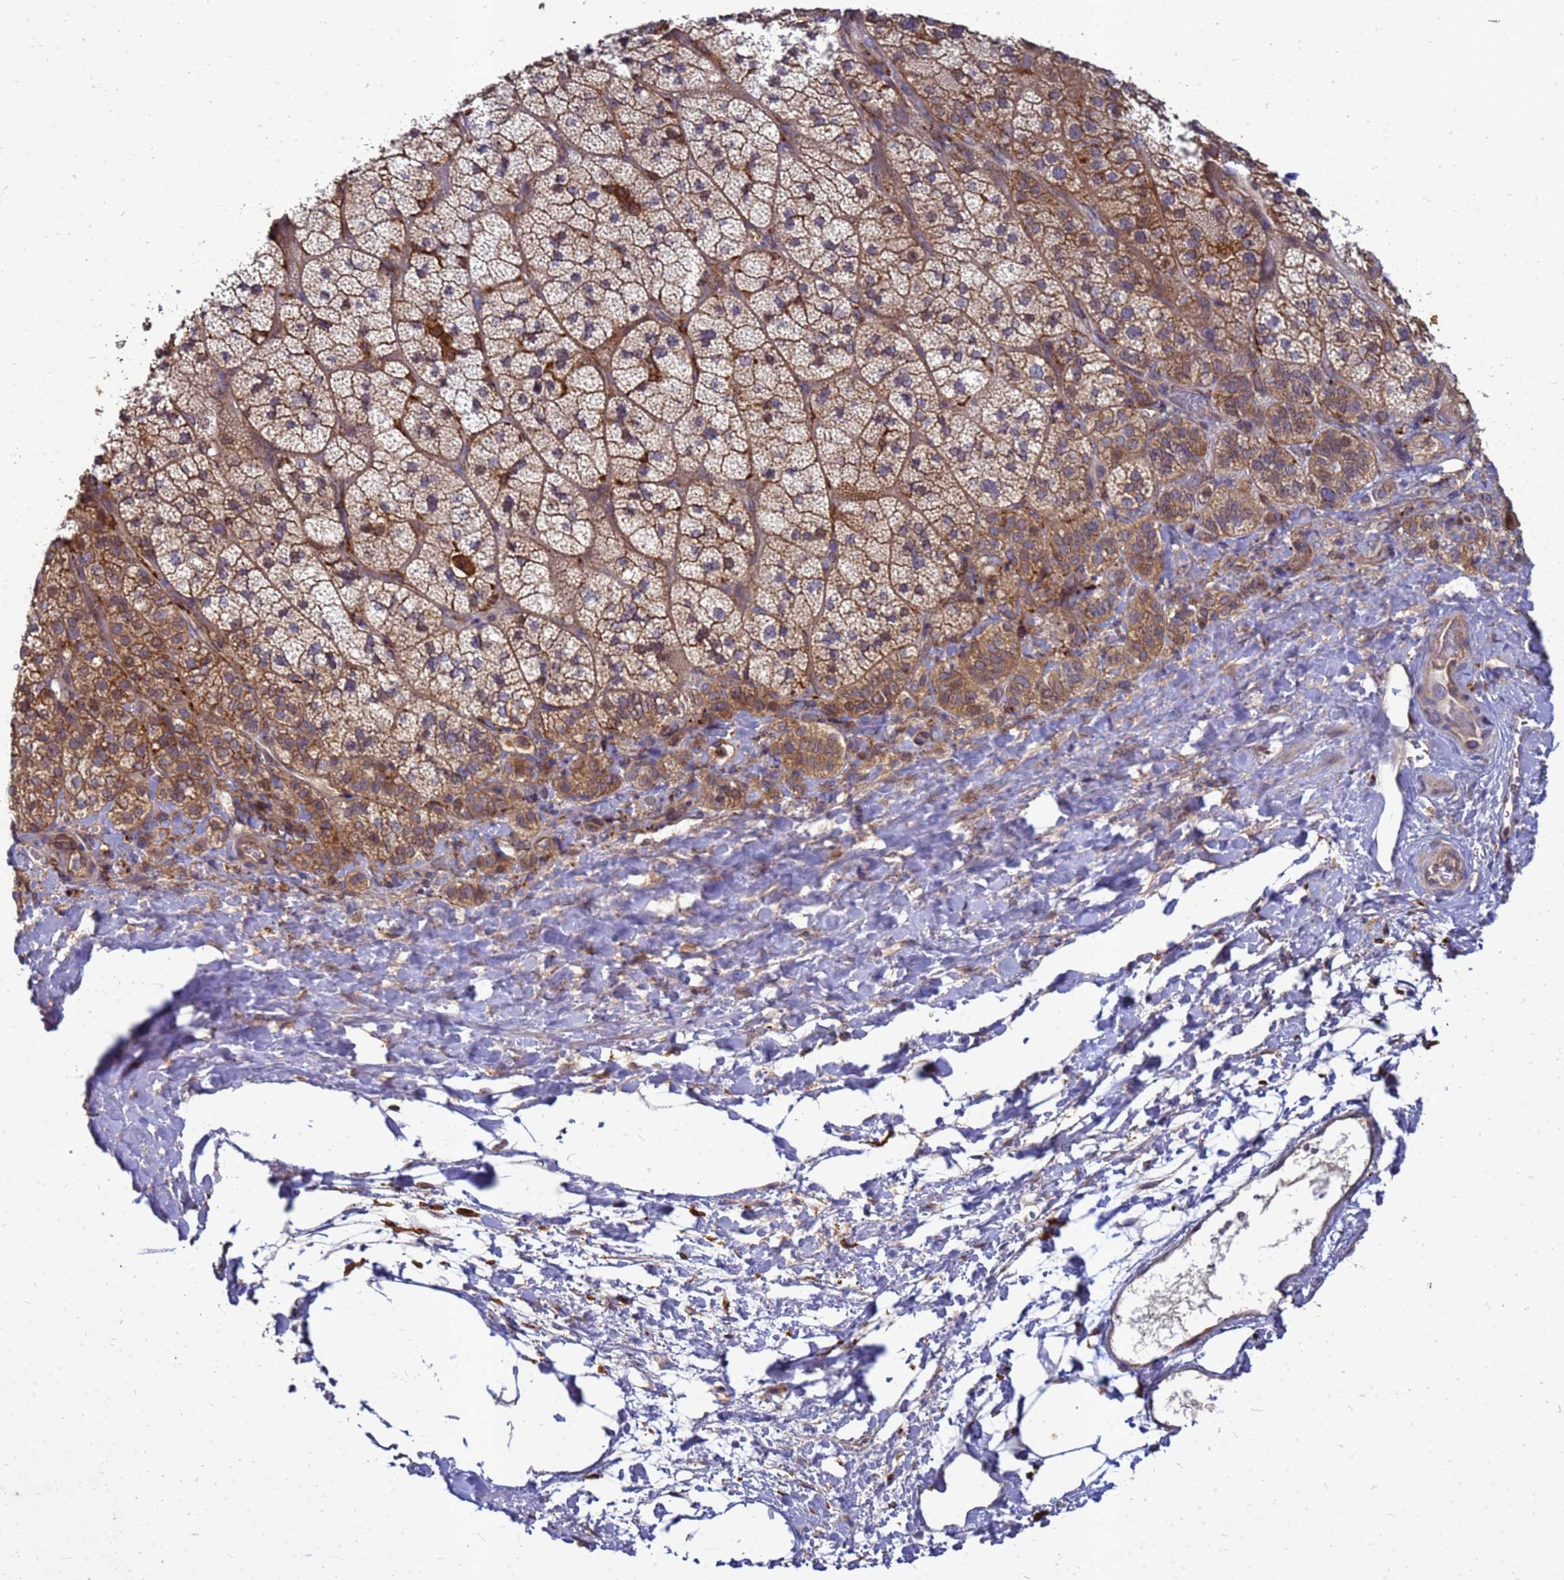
{"staining": {"intensity": "strong", "quantity": ">75%", "location": "cytoplasmic/membranous"}, "tissue": "adrenal gland", "cell_type": "Glandular cells", "image_type": "normal", "snomed": [{"axis": "morphology", "description": "Normal tissue, NOS"}, {"axis": "topography", "description": "Adrenal gland"}], "caption": "This histopathology image exhibits IHC staining of unremarkable human adrenal gland, with high strong cytoplasmic/membranous expression in approximately >75% of glandular cells.", "gene": "RNF215", "patient": {"sex": "male", "age": 57}}